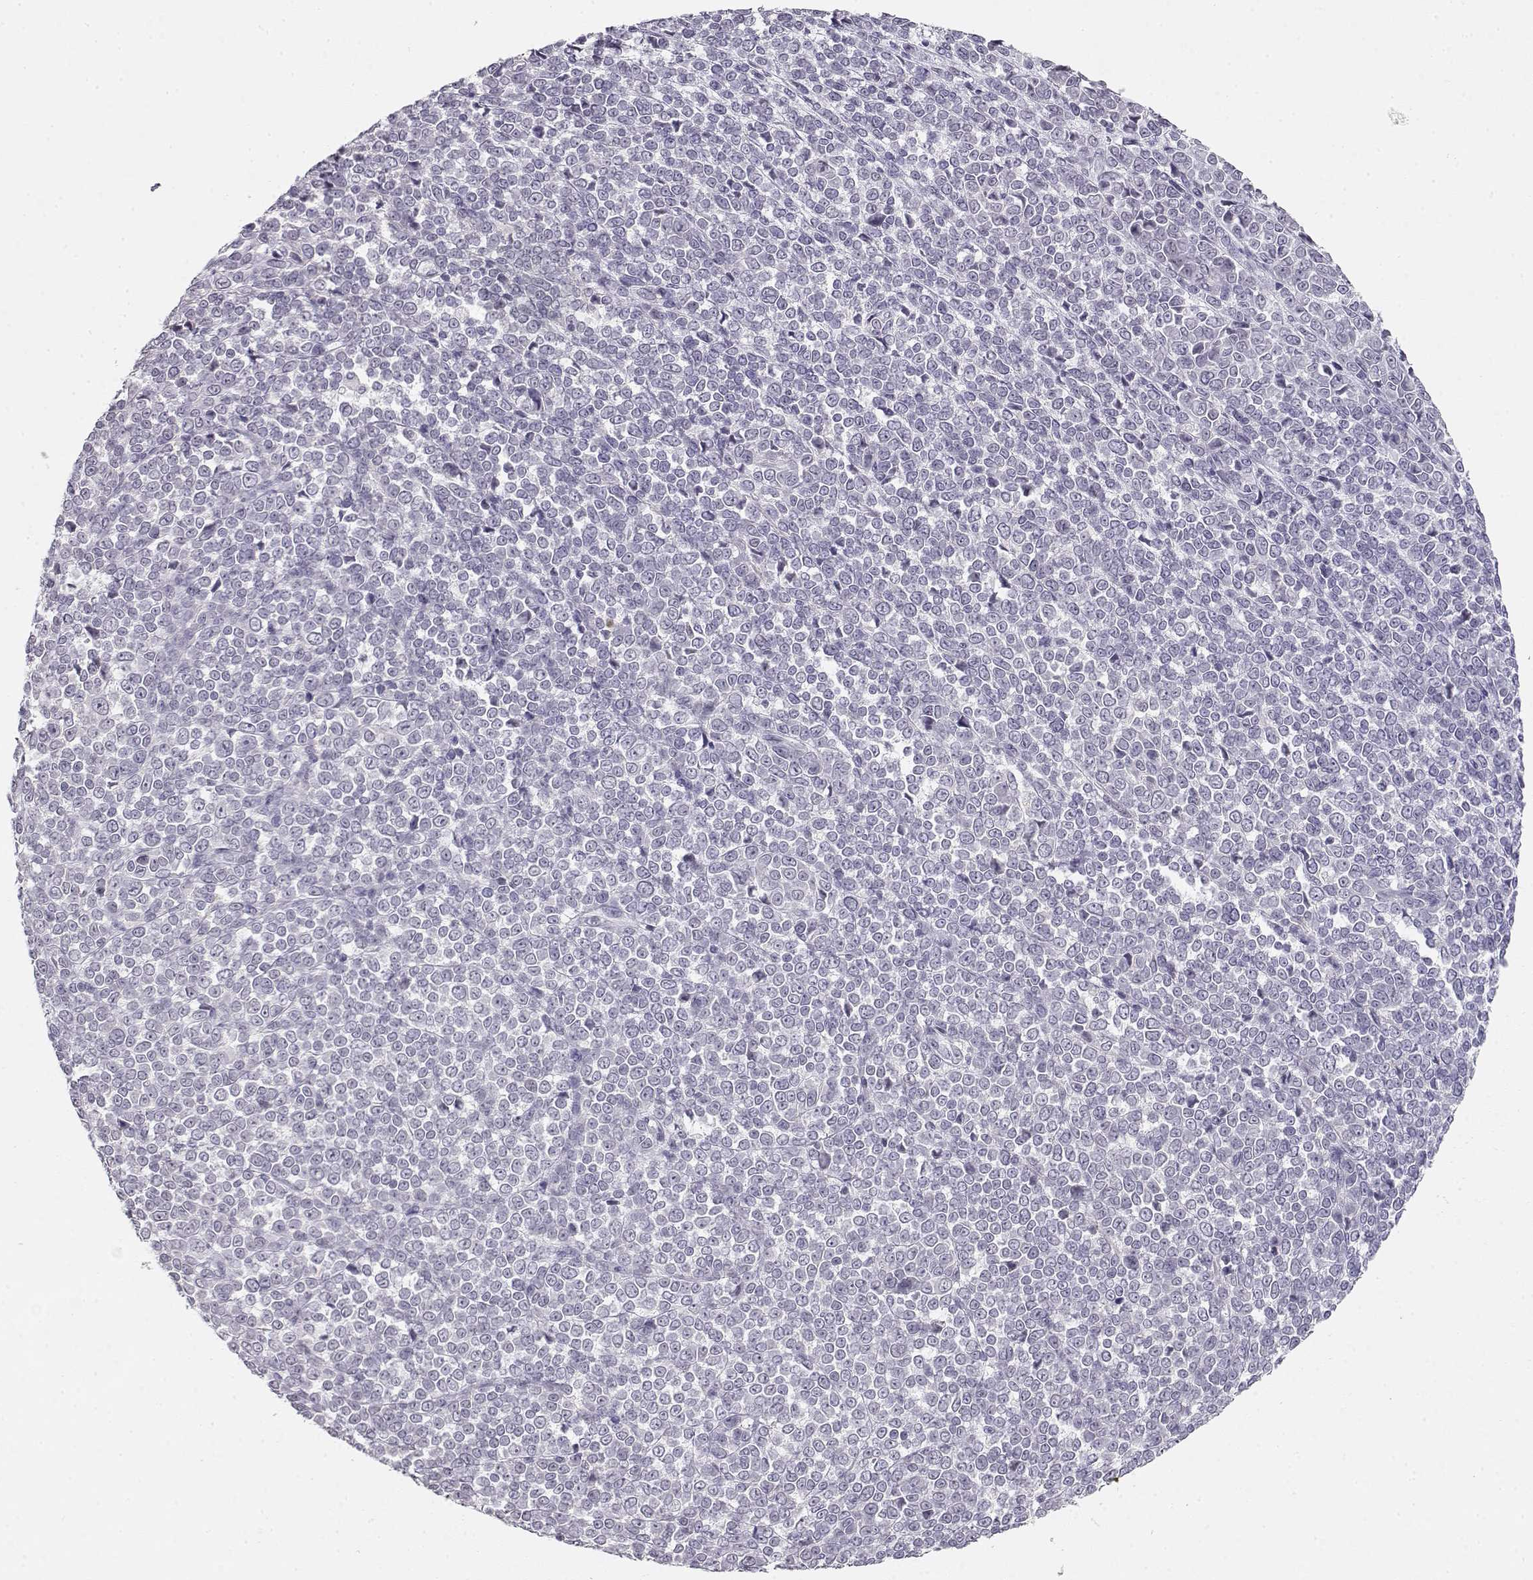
{"staining": {"intensity": "negative", "quantity": "none", "location": "none"}, "tissue": "melanoma", "cell_type": "Tumor cells", "image_type": "cancer", "snomed": [{"axis": "morphology", "description": "Malignant melanoma, NOS"}, {"axis": "topography", "description": "Skin"}], "caption": "Immunohistochemical staining of malignant melanoma reveals no significant staining in tumor cells.", "gene": "IMPG1", "patient": {"sex": "female", "age": 95}}